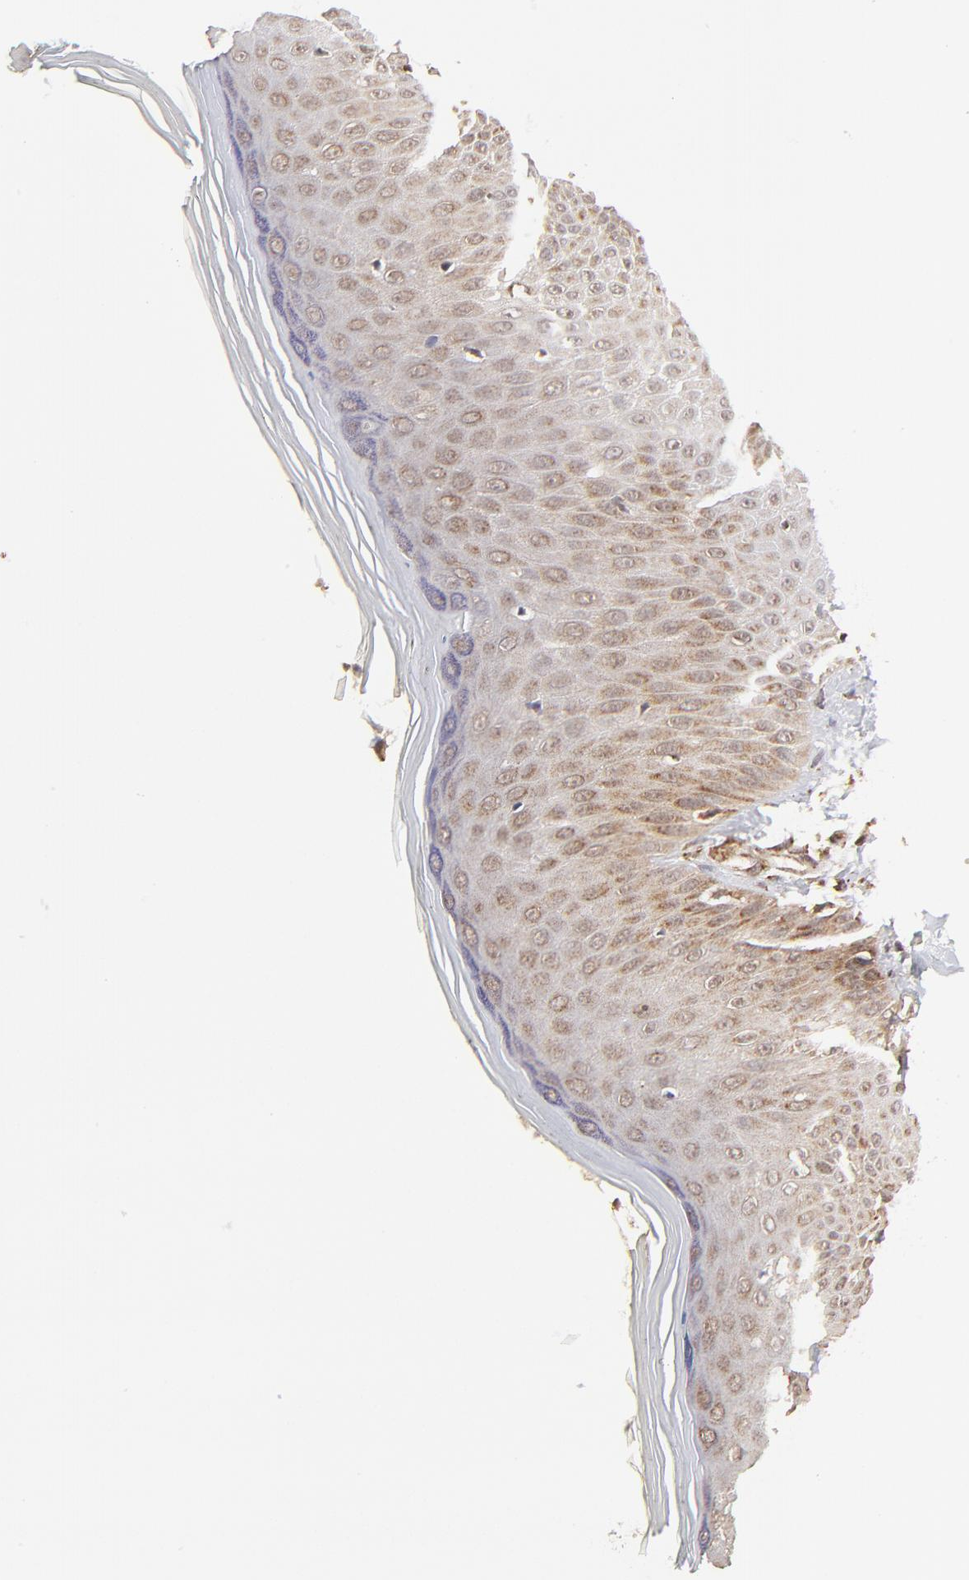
{"staining": {"intensity": "moderate", "quantity": ">75%", "location": "cytoplasmic/membranous"}, "tissue": "skin", "cell_type": "Epidermal cells", "image_type": "normal", "snomed": [{"axis": "morphology", "description": "Normal tissue, NOS"}, {"axis": "morphology", "description": "Inflammation, NOS"}, {"axis": "topography", "description": "Soft tissue"}, {"axis": "topography", "description": "Anal"}], "caption": "Immunohistochemistry (IHC) of normal human skin displays medium levels of moderate cytoplasmic/membranous positivity in about >75% of epidermal cells. (Stains: DAB in brown, nuclei in blue, Microscopy: brightfield microscopy at high magnification).", "gene": "MAP2K7", "patient": {"sex": "female", "age": 15}}